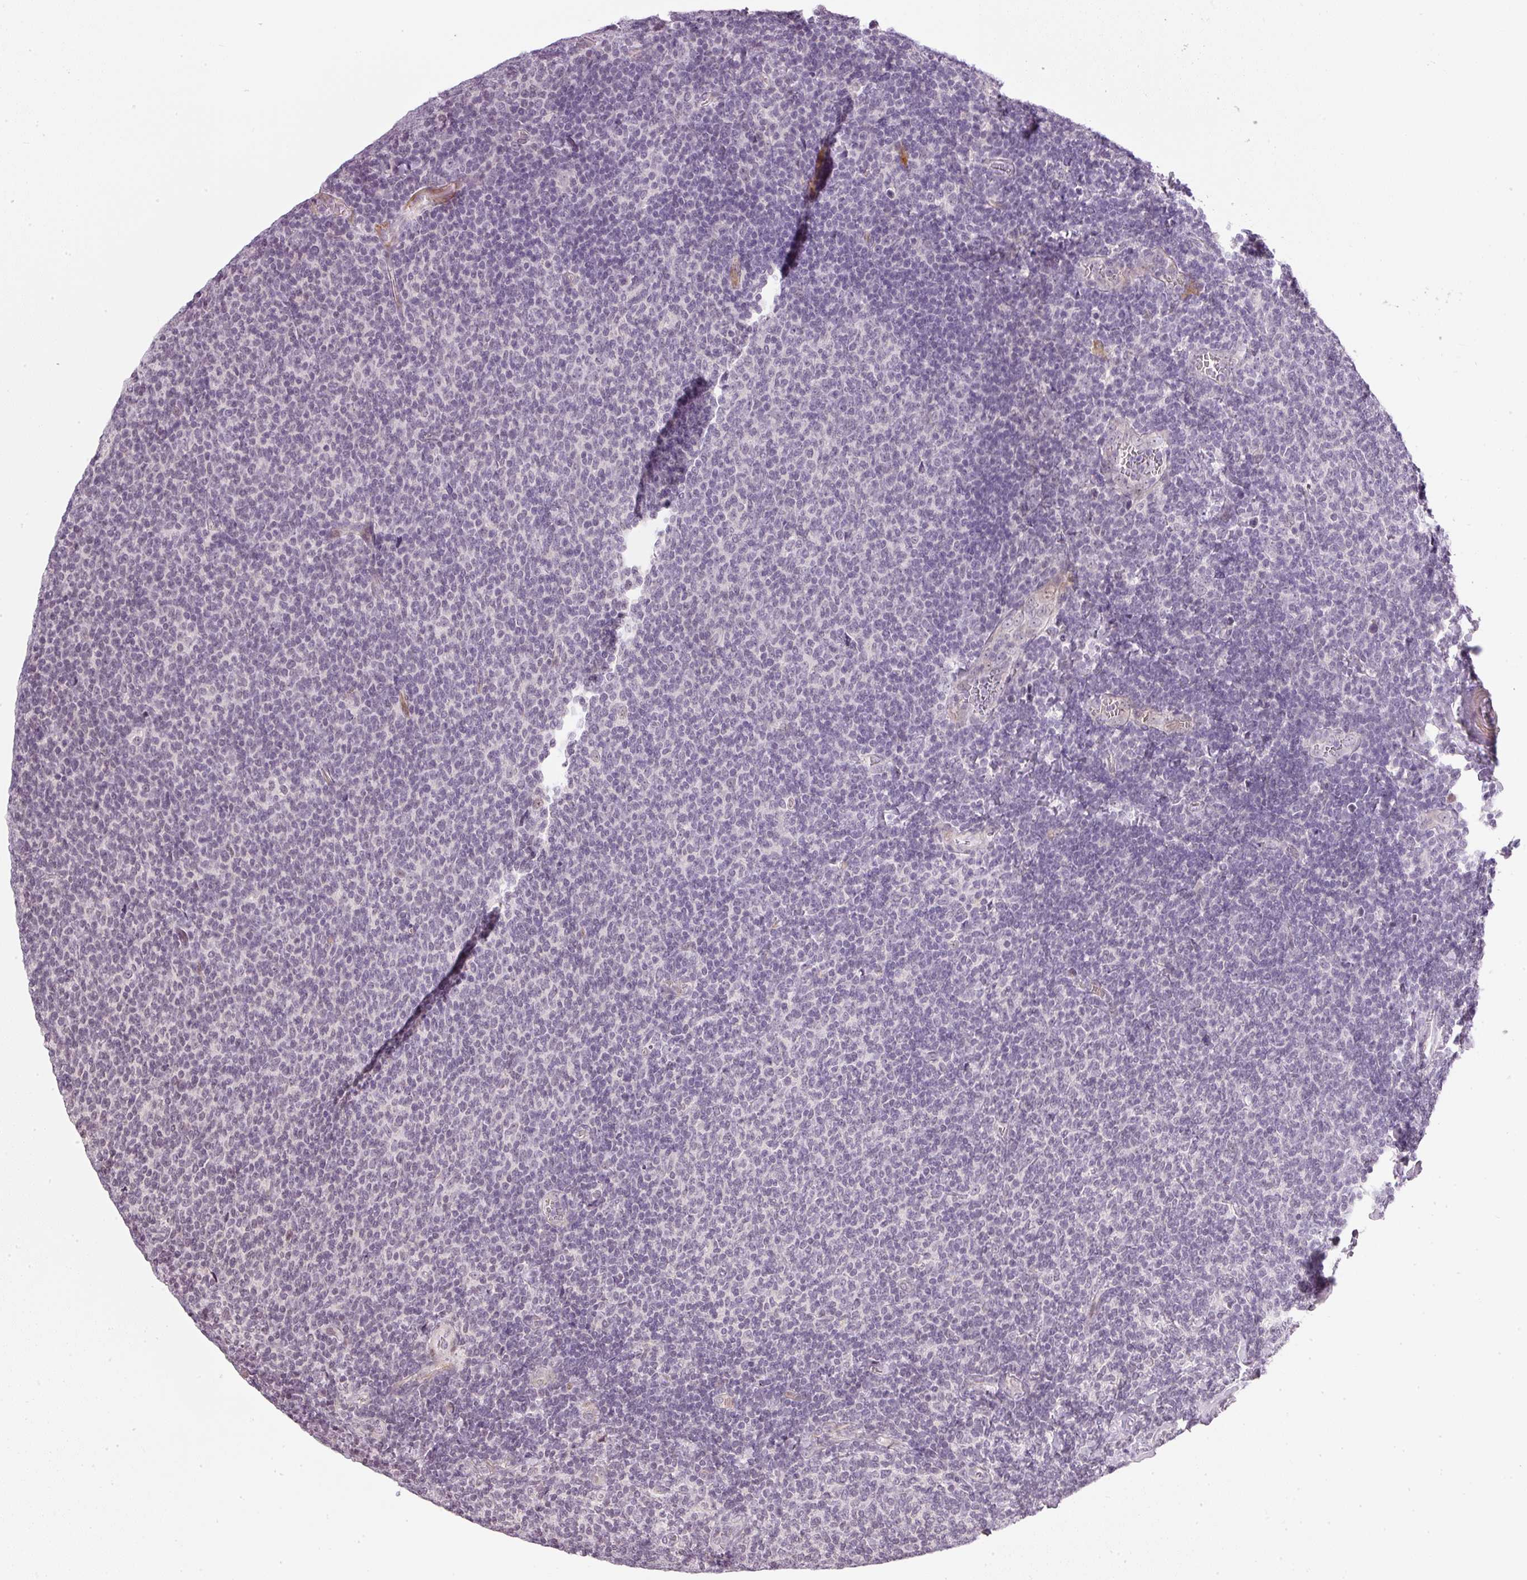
{"staining": {"intensity": "negative", "quantity": "none", "location": "none"}, "tissue": "lymphoma", "cell_type": "Tumor cells", "image_type": "cancer", "snomed": [{"axis": "morphology", "description": "Malignant lymphoma, non-Hodgkin's type, Low grade"}, {"axis": "topography", "description": "Lymph node"}], "caption": "An IHC micrograph of low-grade malignant lymphoma, non-Hodgkin's type is shown. There is no staining in tumor cells of low-grade malignant lymphoma, non-Hodgkin's type.", "gene": "NRDE2", "patient": {"sex": "male", "age": 52}}